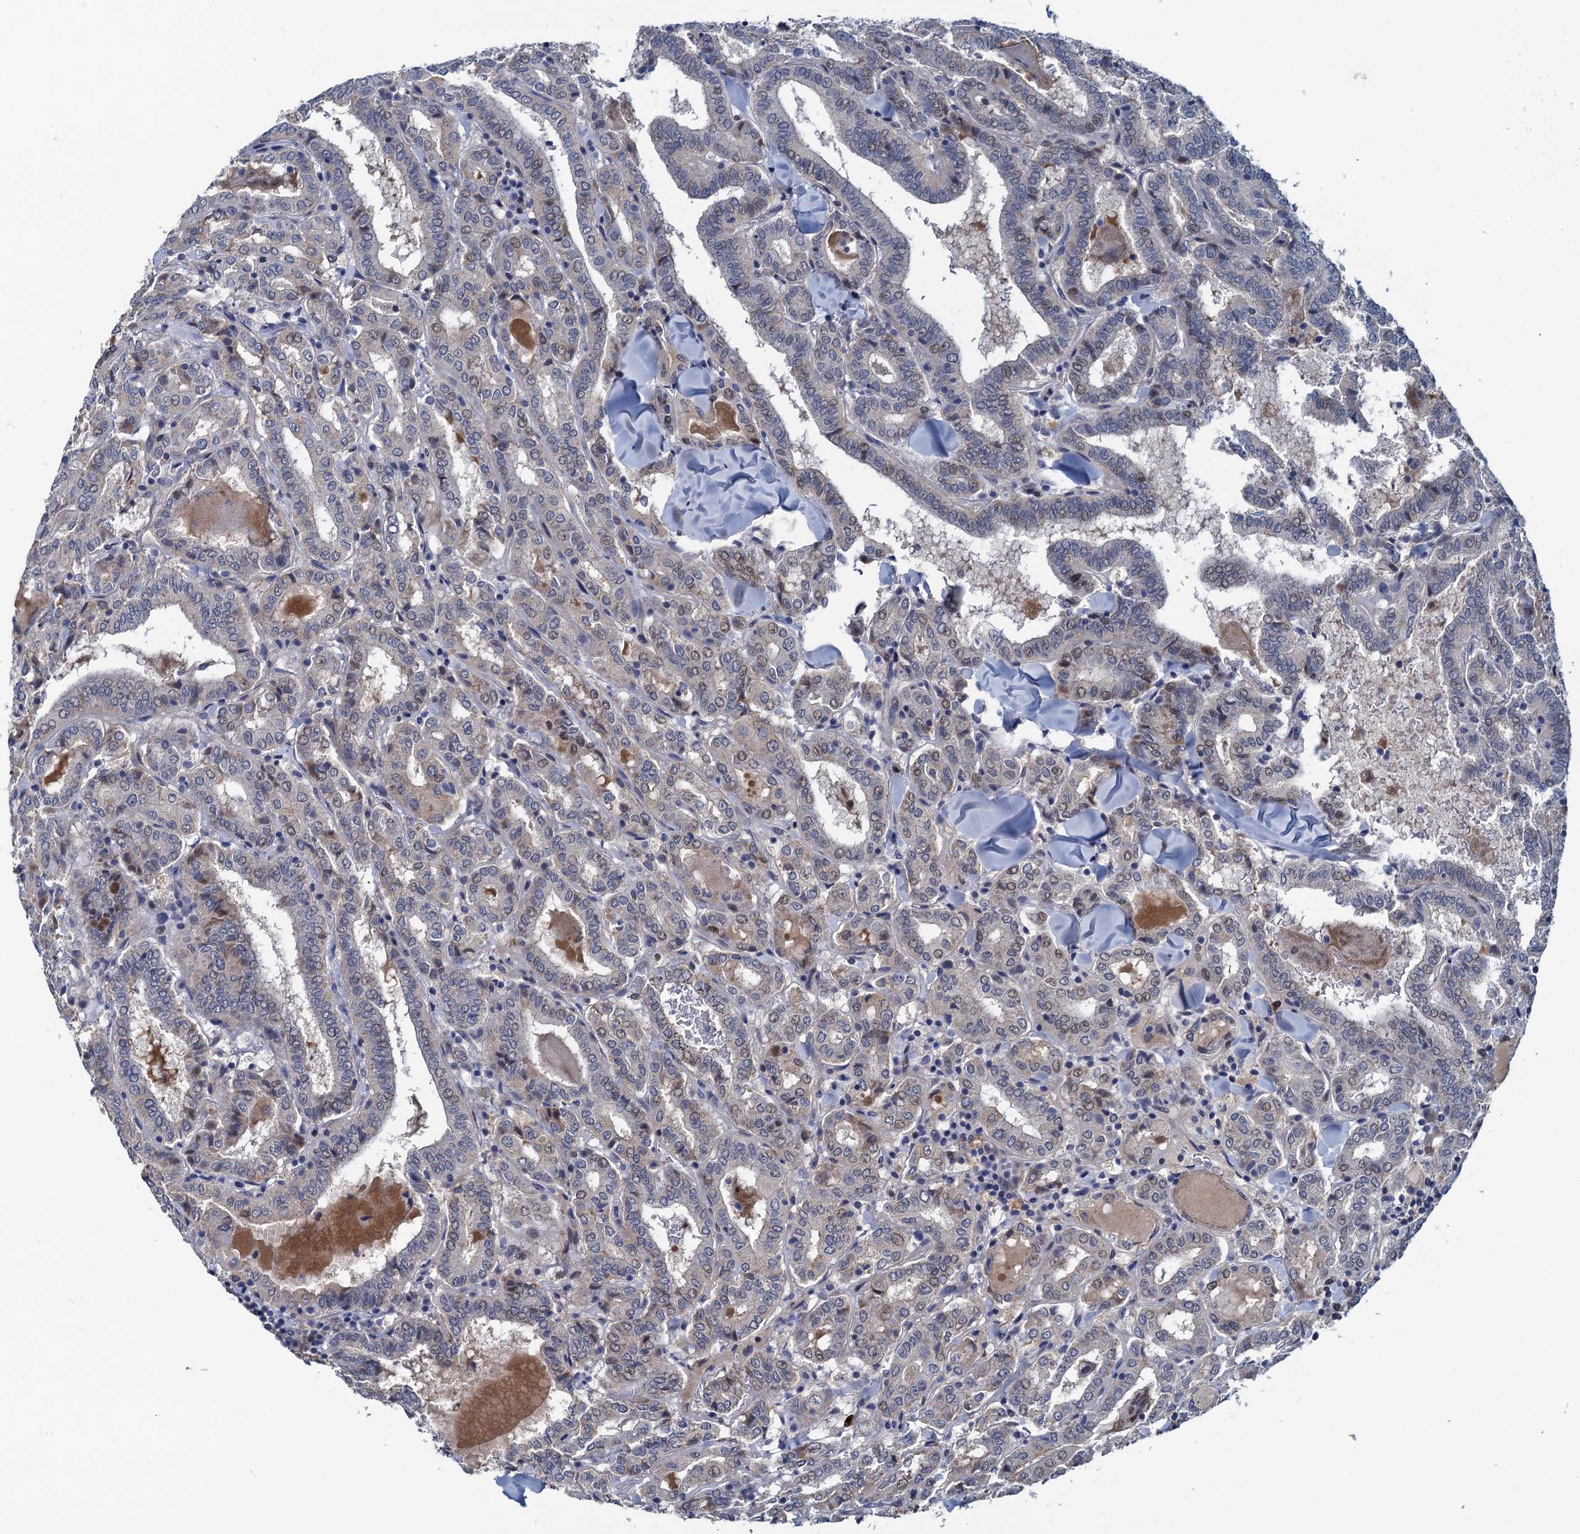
{"staining": {"intensity": "weak", "quantity": "<25%", "location": "nuclear"}, "tissue": "thyroid cancer", "cell_type": "Tumor cells", "image_type": "cancer", "snomed": [{"axis": "morphology", "description": "Papillary adenocarcinoma, NOS"}, {"axis": "topography", "description": "Thyroid gland"}], "caption": "Protein analysis of thyroid cancer (papillary adenocarcinoma) reveals no significant positivity in tumor cells. (Brightfield microscopy of DAB (3,3'-diaminobenzidine) immunohistochemistry (IHC) at high magnification).", "gene": "ATOSA", "patient": {"sex": "female", "age": 72}}